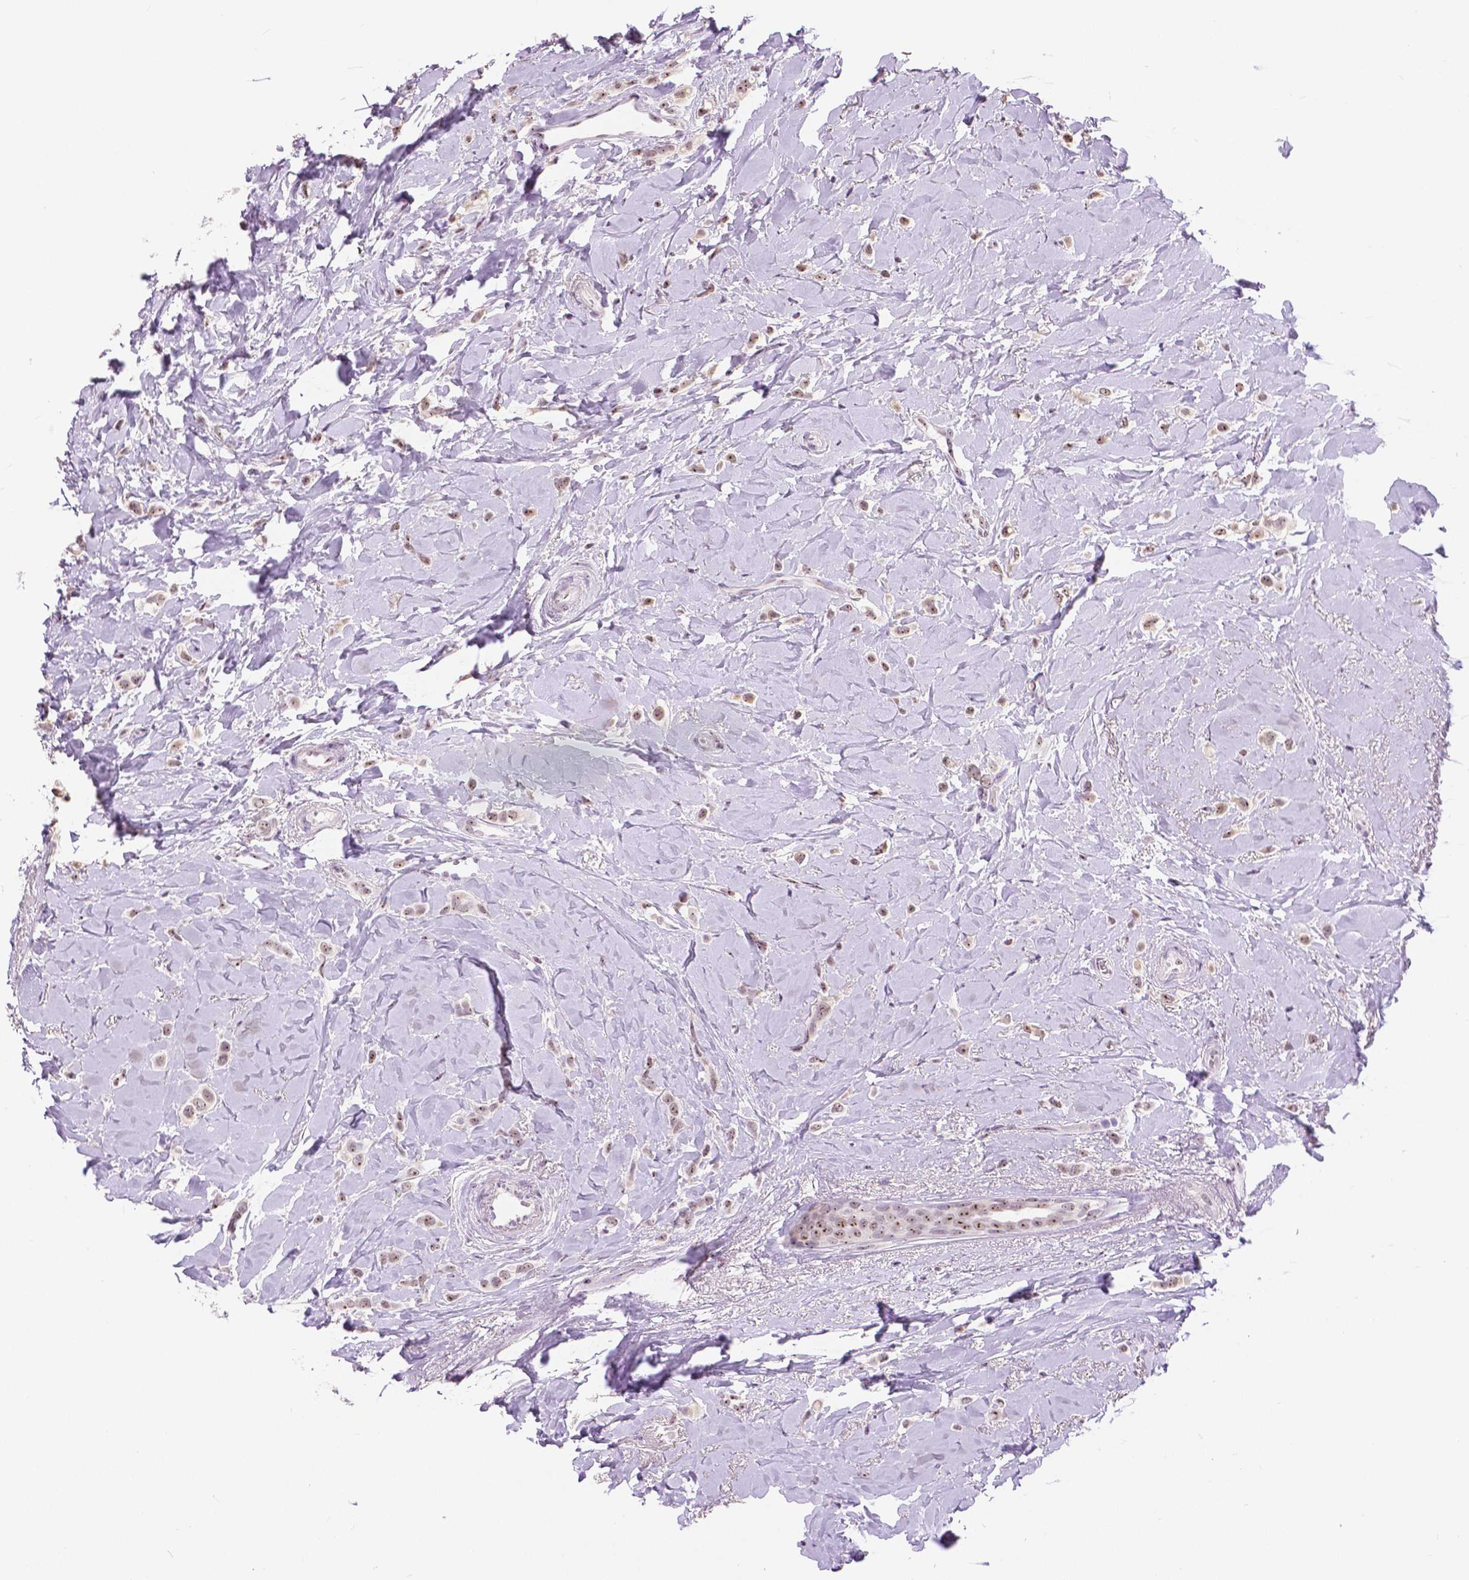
{"staining": {"intensity": "weak", "quantity": ">75%", "location": "nuclear"}, "tissue": "breast cancer", "cell_type": "Tumor cells", "image_type": "cancer", "snomed": [{"axis": "morphology", "description": "Lobular carcinoma"}, {"axis": "topography", "description": "Breast"}], "caption": "Immunohistochemistry of lobular carcinoma (breast) reveals low levels of weak nuclear positivity in approximately >75% of tumor cells.", "gene": "NHP2", "patient": {"sex": "female", "age": 66}}